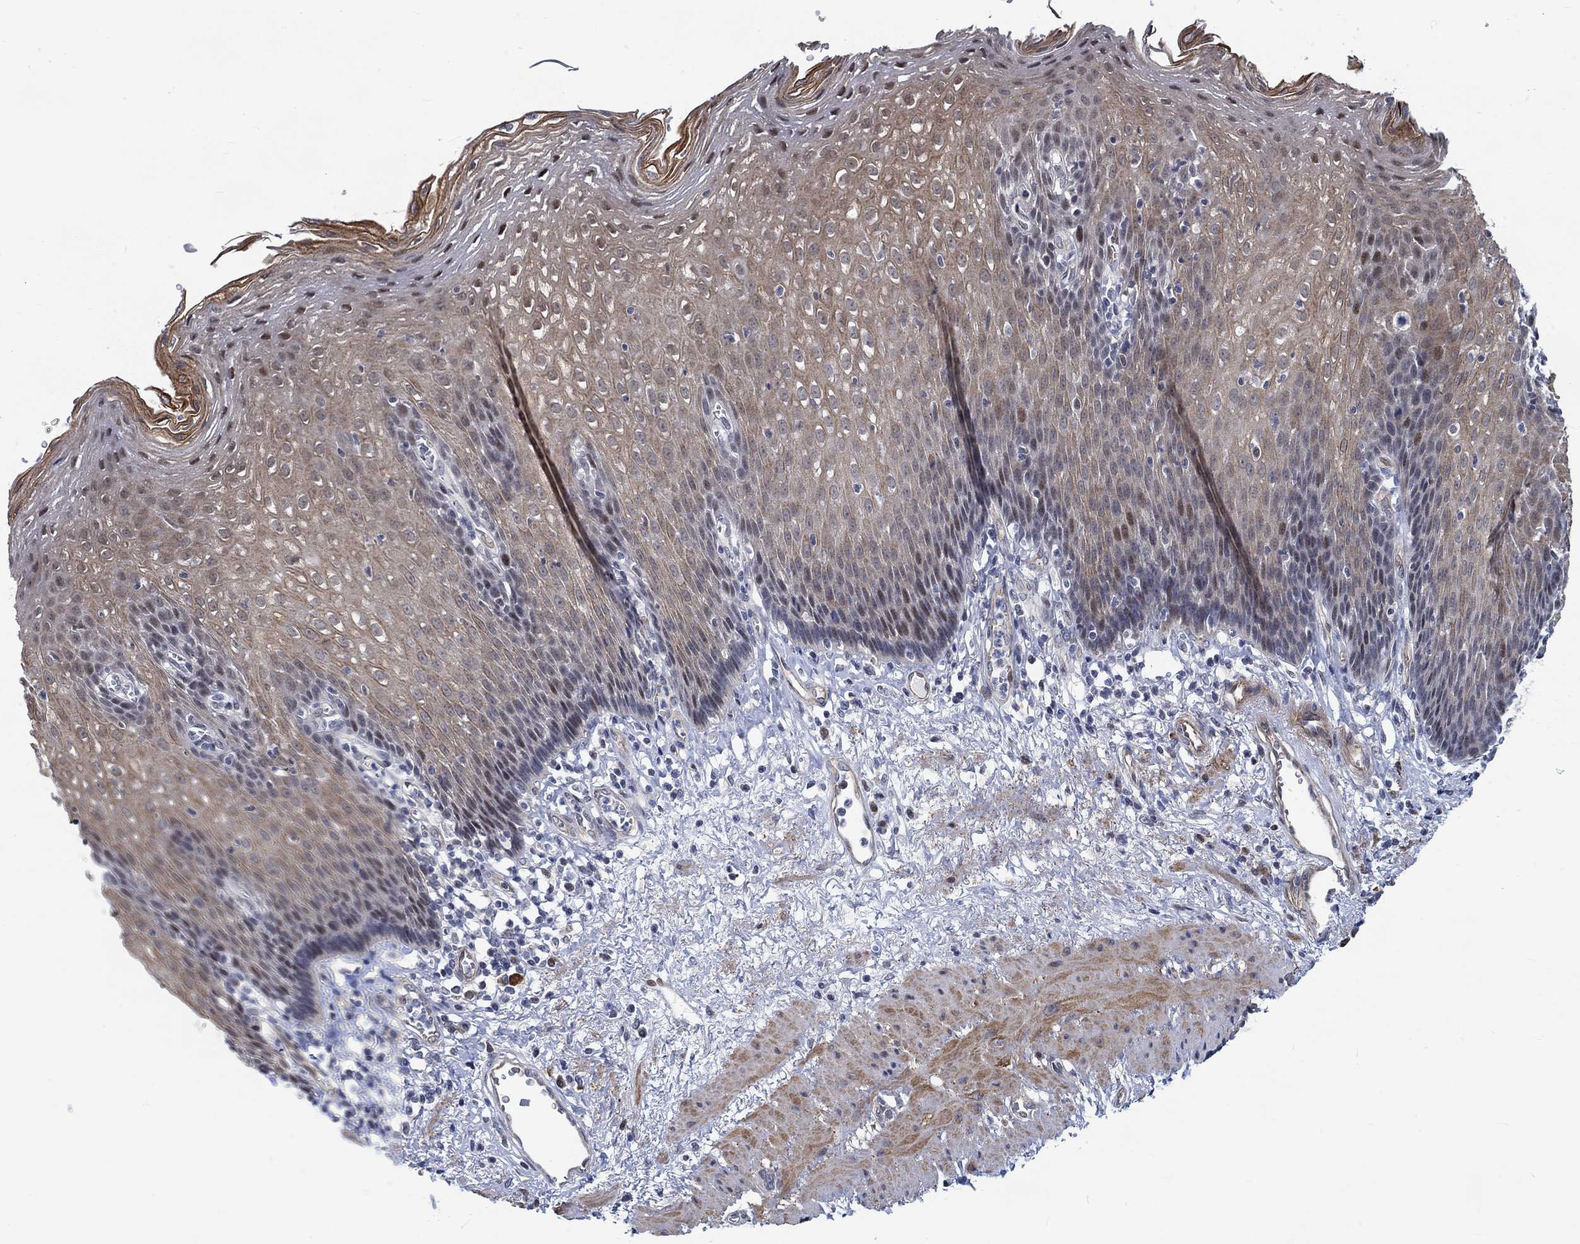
{"staining": {"intensity": "moderate", "quantity": "25%-75%", "location": "cytoplasmic/membranous,nuclear"}, "tissue": "esophagus", "cell_type": "Squamous epithelial cells", "image_type": "normal", "snomed": [{"axis": "morphology", "description": "Normal tissue, NOS"}, {"axis": "topography", "description": "Esophagus"}], "caption": "Immunohistochemical staining of benign human esophagus reveals 25%-75% levels of moderate cytoplasmic/membranous,nuclear protein expression in about 25%-75% of squamous epithelial cells.", "gene": "KCNH8", "patient": {"sex": "male", "age": 57}}